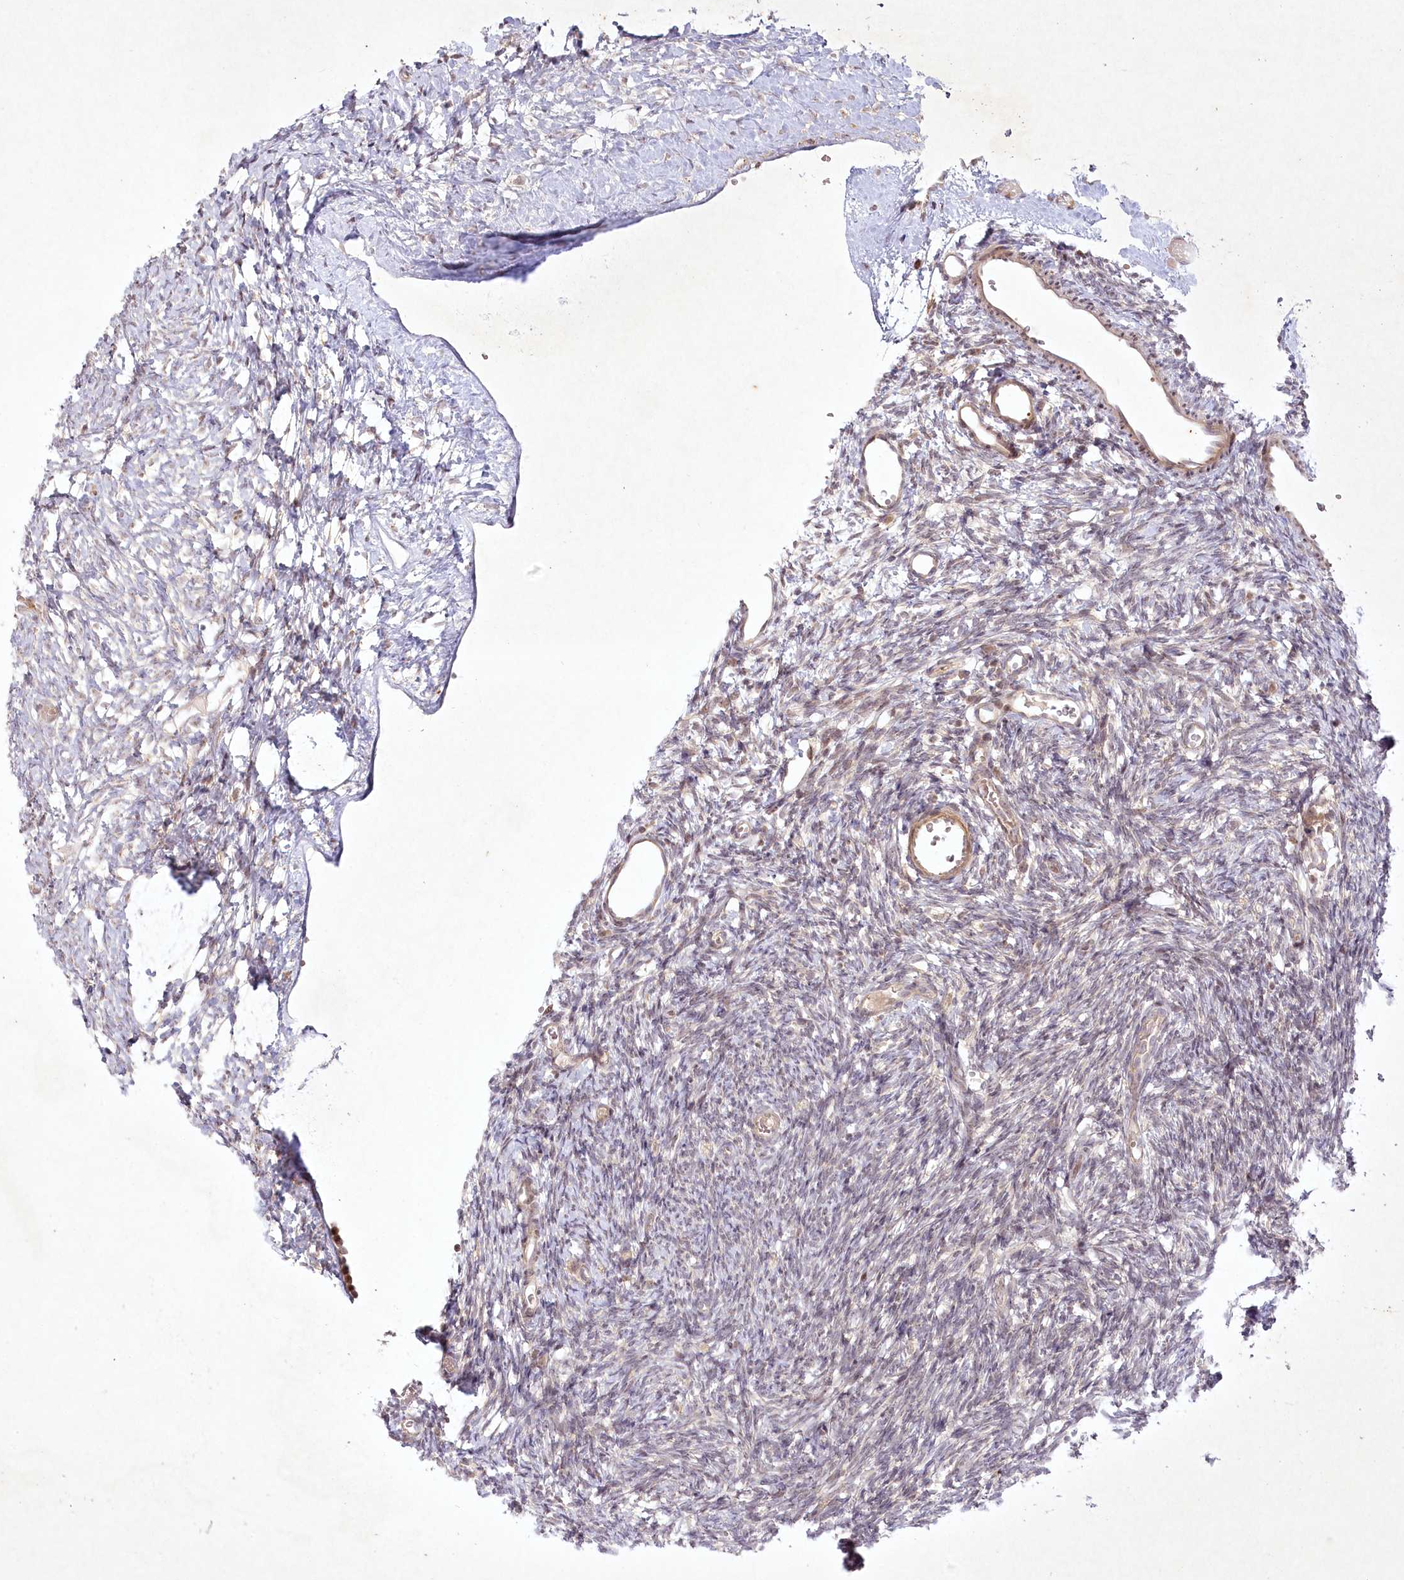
{"staining": {"intensity": "negative", "quantity": "none", "location": "none"}, "tissue": "ovary", "cell_type": "Ovarian stroma cells", "image_type": "normal", "snomed": [{"axis": "morphology", "description": "Normal tissue, NOS"}, {"axis": "topography", "description": "Ovary"}], "caption": "Immunohistochemistry (IHC) histopathology image of benign ovary: ovary stained with DAB exhibits no significant protein positivity in ovarian stroma cells.", "gene": "SH2D3A", "patient": {"sex": "female", "age": 35}}